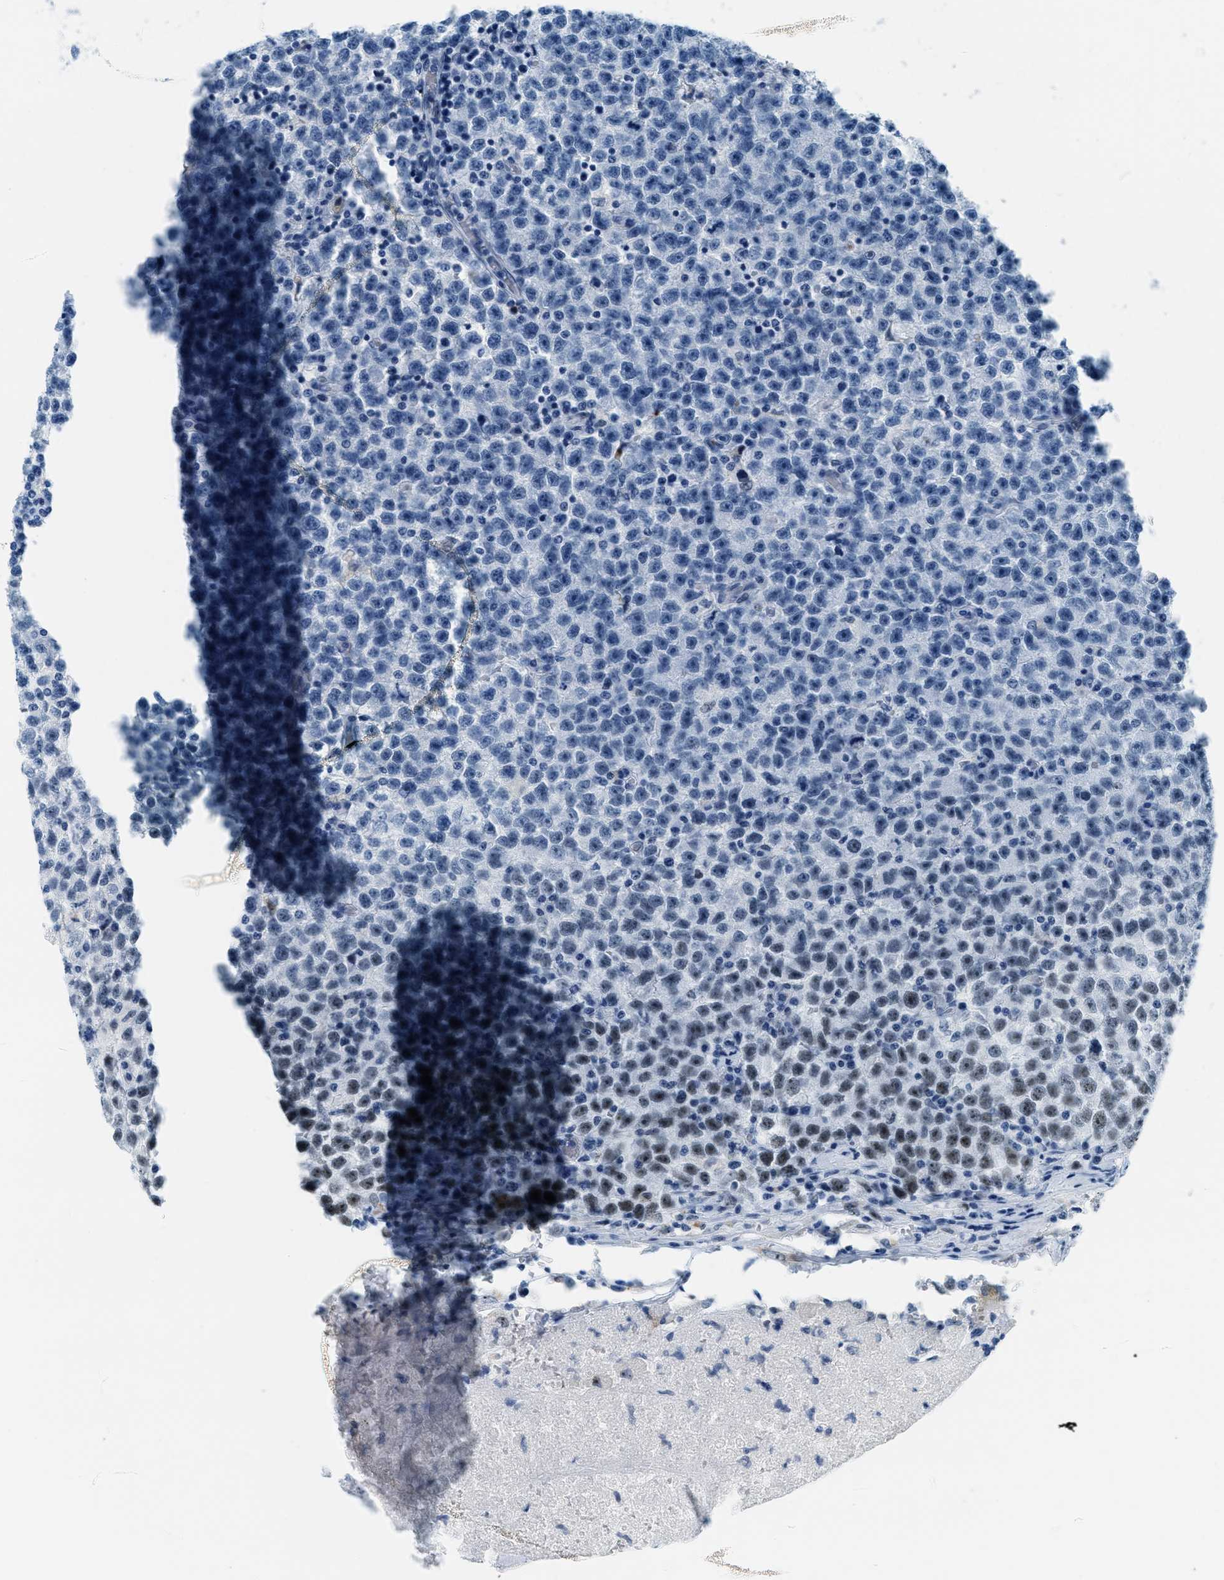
{"staining": {"intensity": "moderate", "quantity": "<25%", "location": "nuclear"}, "tissue": "testis cancer", "cell_type": "Tumor cells", "image_type": "cancer", "snomed": [{"axis": "morphology", "description": "Seminoma, NOS"}, {"axis": "topography", "description": "Testis"}], "caption": "A low amount of moderate nuclear expression is present in approximately <25% of tumor cells in seminoma (testis) tissue.", "gene": "PLA2G2A", "patient": {"sex": "male", "age": 22}}